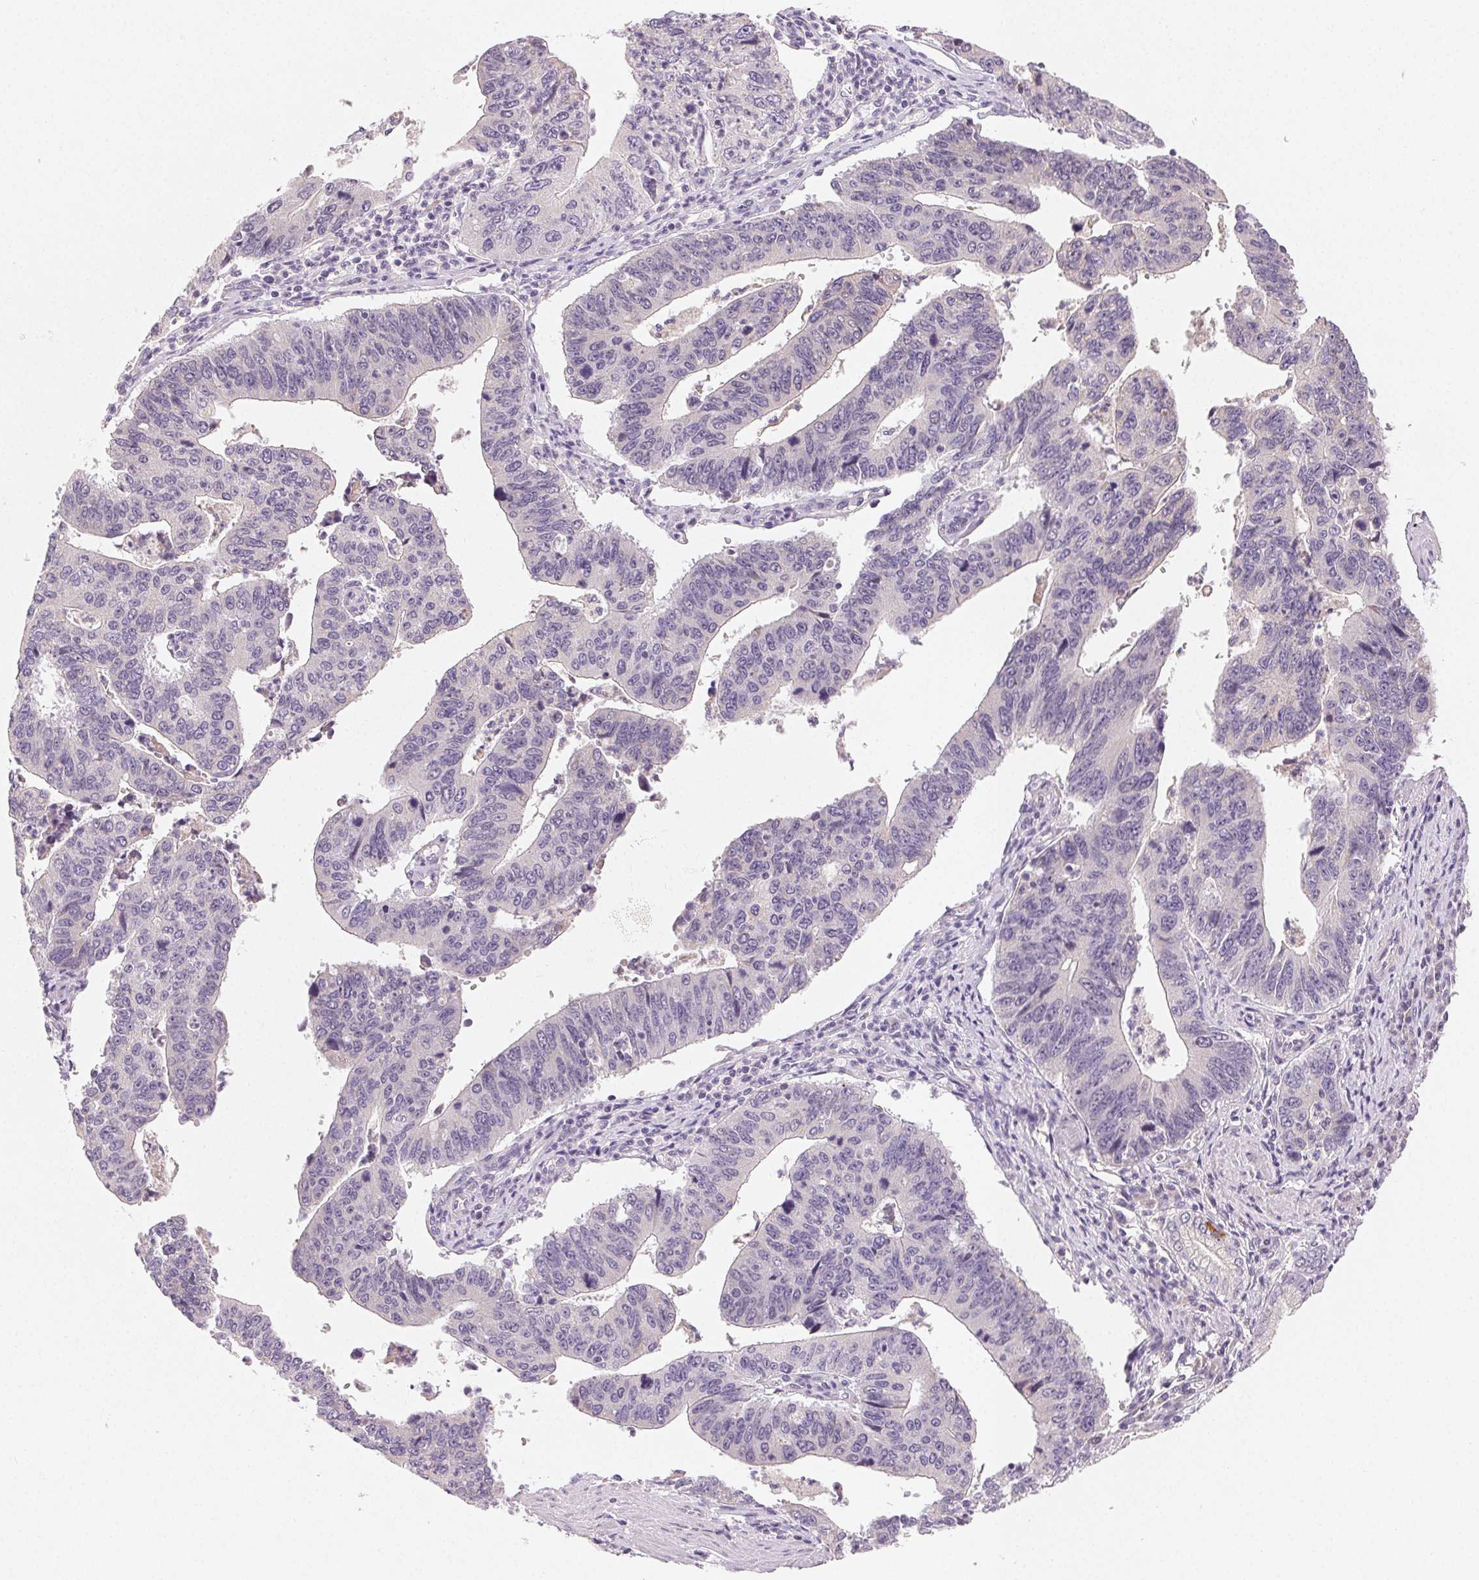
{"staining": {"intensity": "negative", "quantity": "none", "location": "none"}, "tissue": "stomach cancer", "cell_type": "Tumor cells", "image_type": "cancer", "snomed": [{"axis": "morphology", "description": "Adenocarcinoma, NOS"}, {"axis": "topography", "description": "Stomach"}], "caption": "Tumor cells show no significant protein expression in stomach adenocarcinoma.", "gene": "MYBL1", "patient": {"sex": "male", "age": 59}}